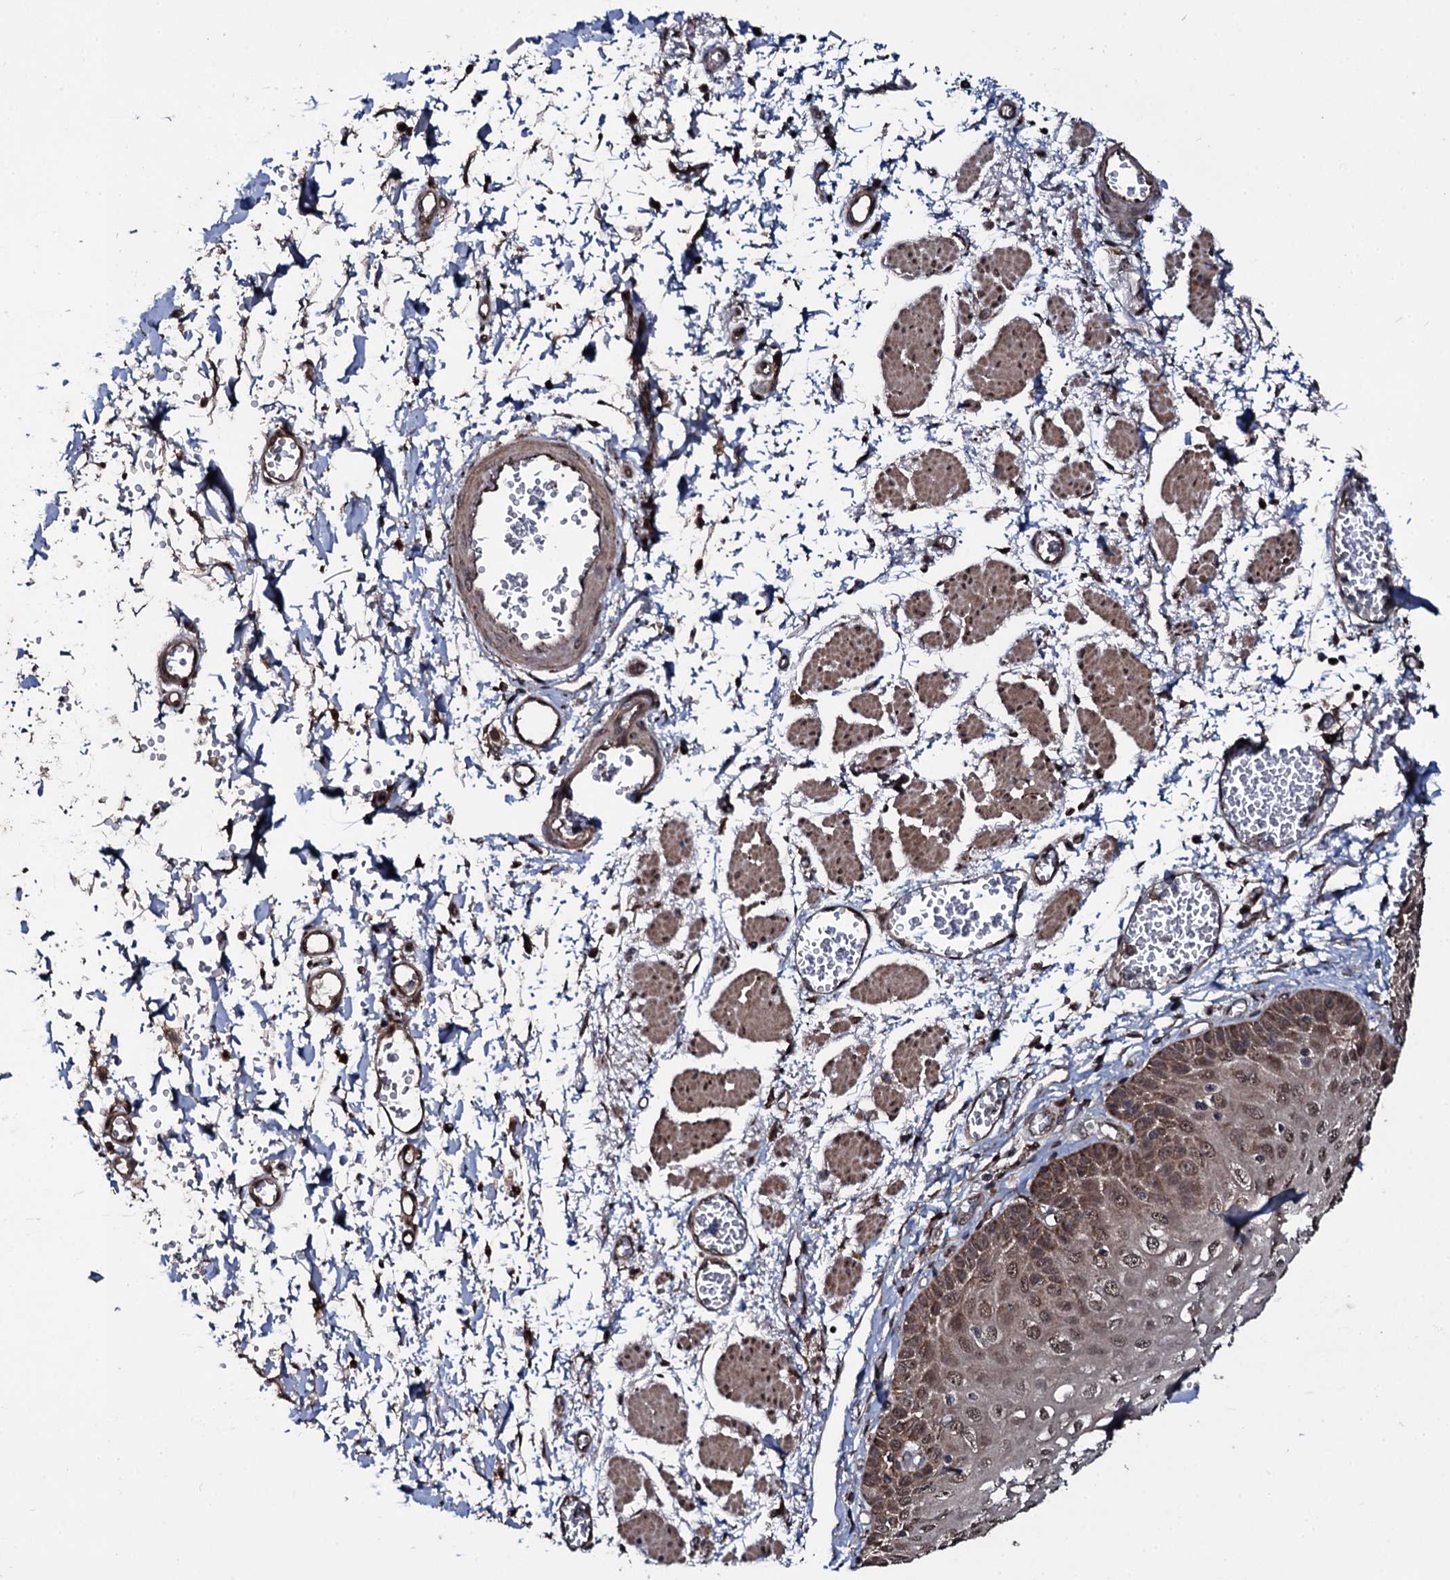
{"staining": {"intensity": "strong", "quantity": "25%-75%", "location": "cytoplasmic/membranous,nuclear"}, "tissue": "esophagus", "cell_type": "Squamous epithelial cells", "image_type": "normal", "snomed": [{"axis": "morphology", "description": "Normal tissue, NOS"}, {"axis": "topography", "description": "Esophagus"}], "caption": "A histopathology image showing strong cytoplasmic/membranous,nuclear staining in approximately 25%-75% of squamous epithelial cells in normal esophagus, as visualized by brown immunohistochemical staining.", "gene": "MRPS31", "patient": {"sex": "male", "age": 81}}